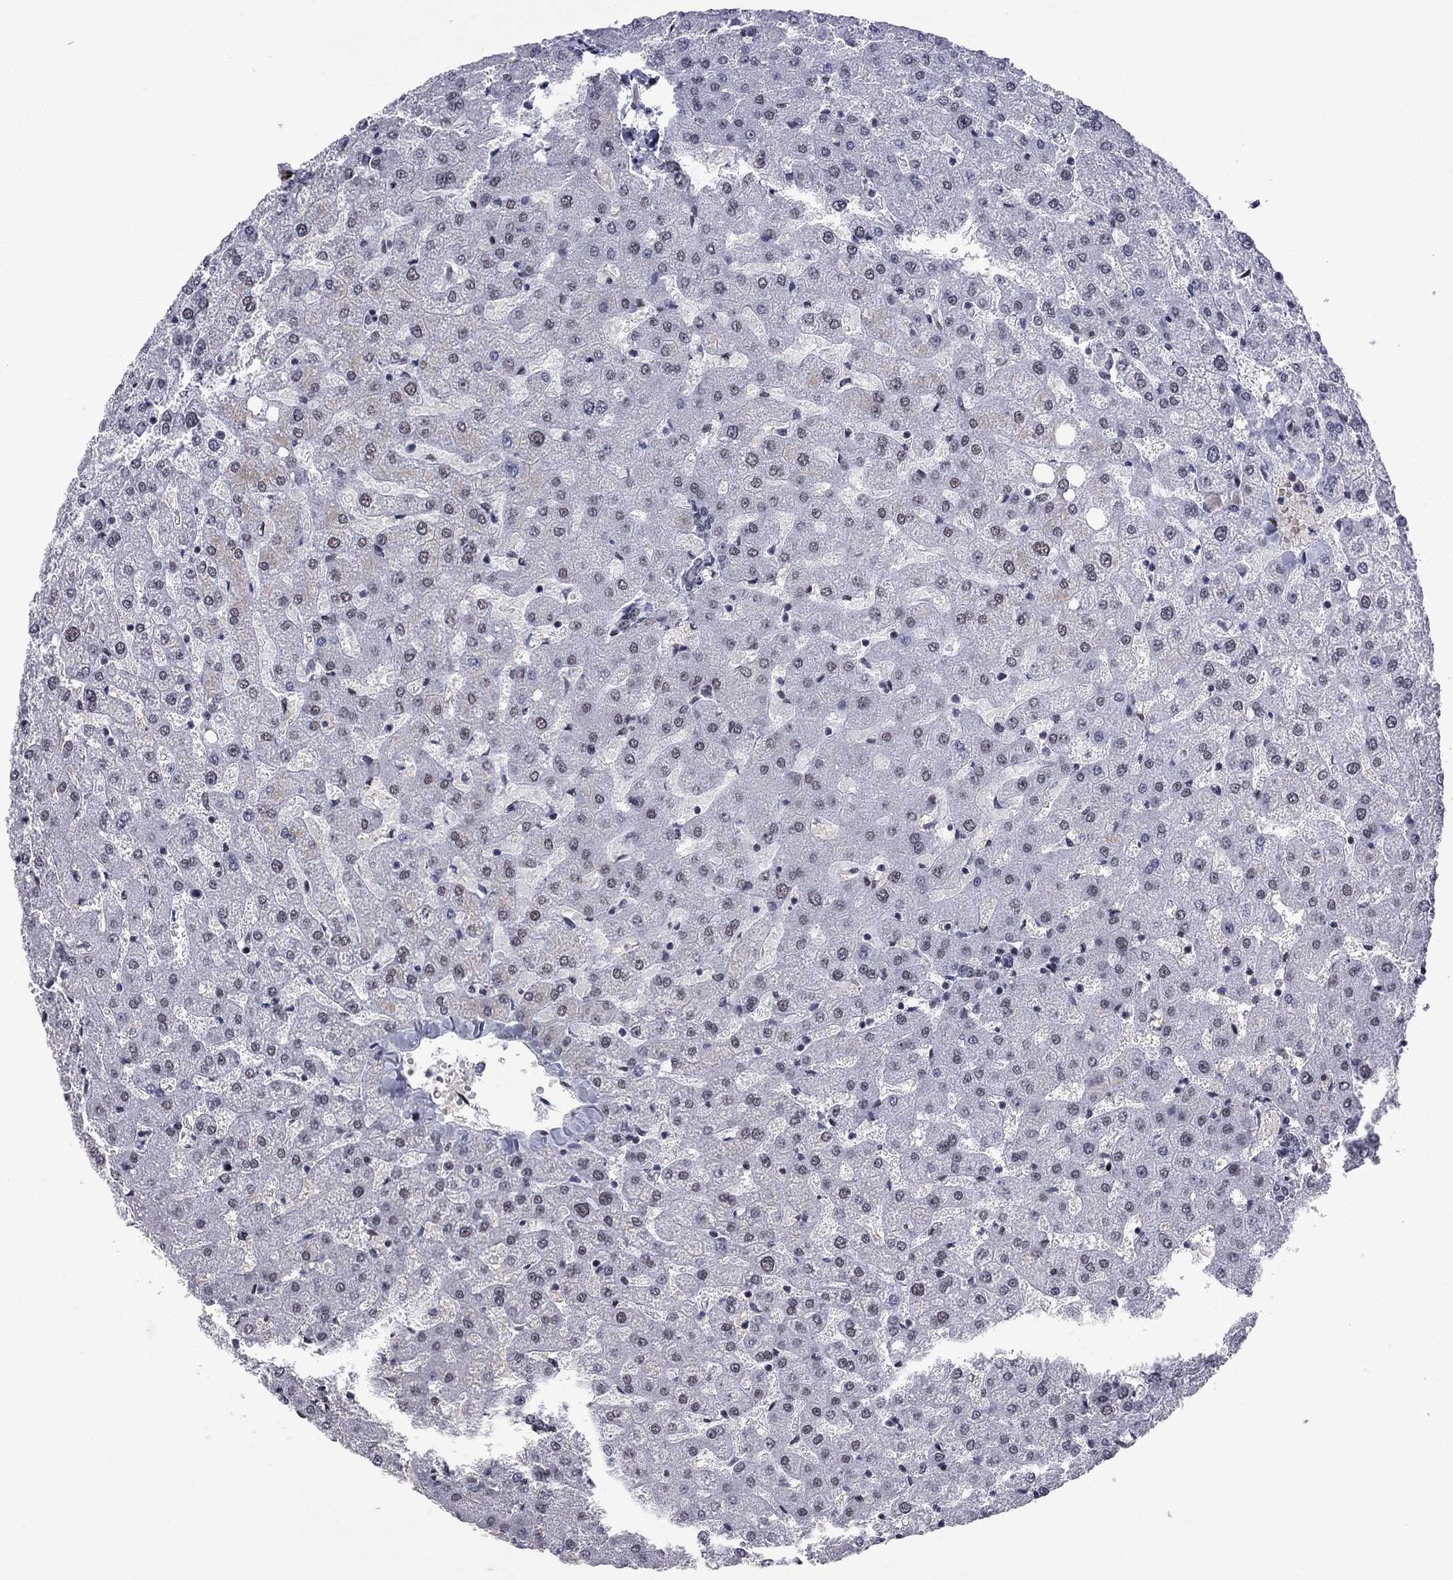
{"staining": {"intensity": "negative", "quantity": "none", "location": "none"}, "tissue": "liver", "cell_type": "Cholangiocytes", "image_type": "normal", "snomed": [{"axis": "morphology", "description": "Normal tissue, NOS"}, {"axis": "topography", "description": "Liver"}], "caption": "Immunohistochemistry (IHC) of unremarkable liver displays no expression in cholangiocytes. The staining was performed using DAB to visualize the protein expression in brown, while the nuclei were stained in blue with hematoxylin (Magnification: 20x).", "gene": "ZBTB47", "patient": {"sex": "female", "age": 50}}